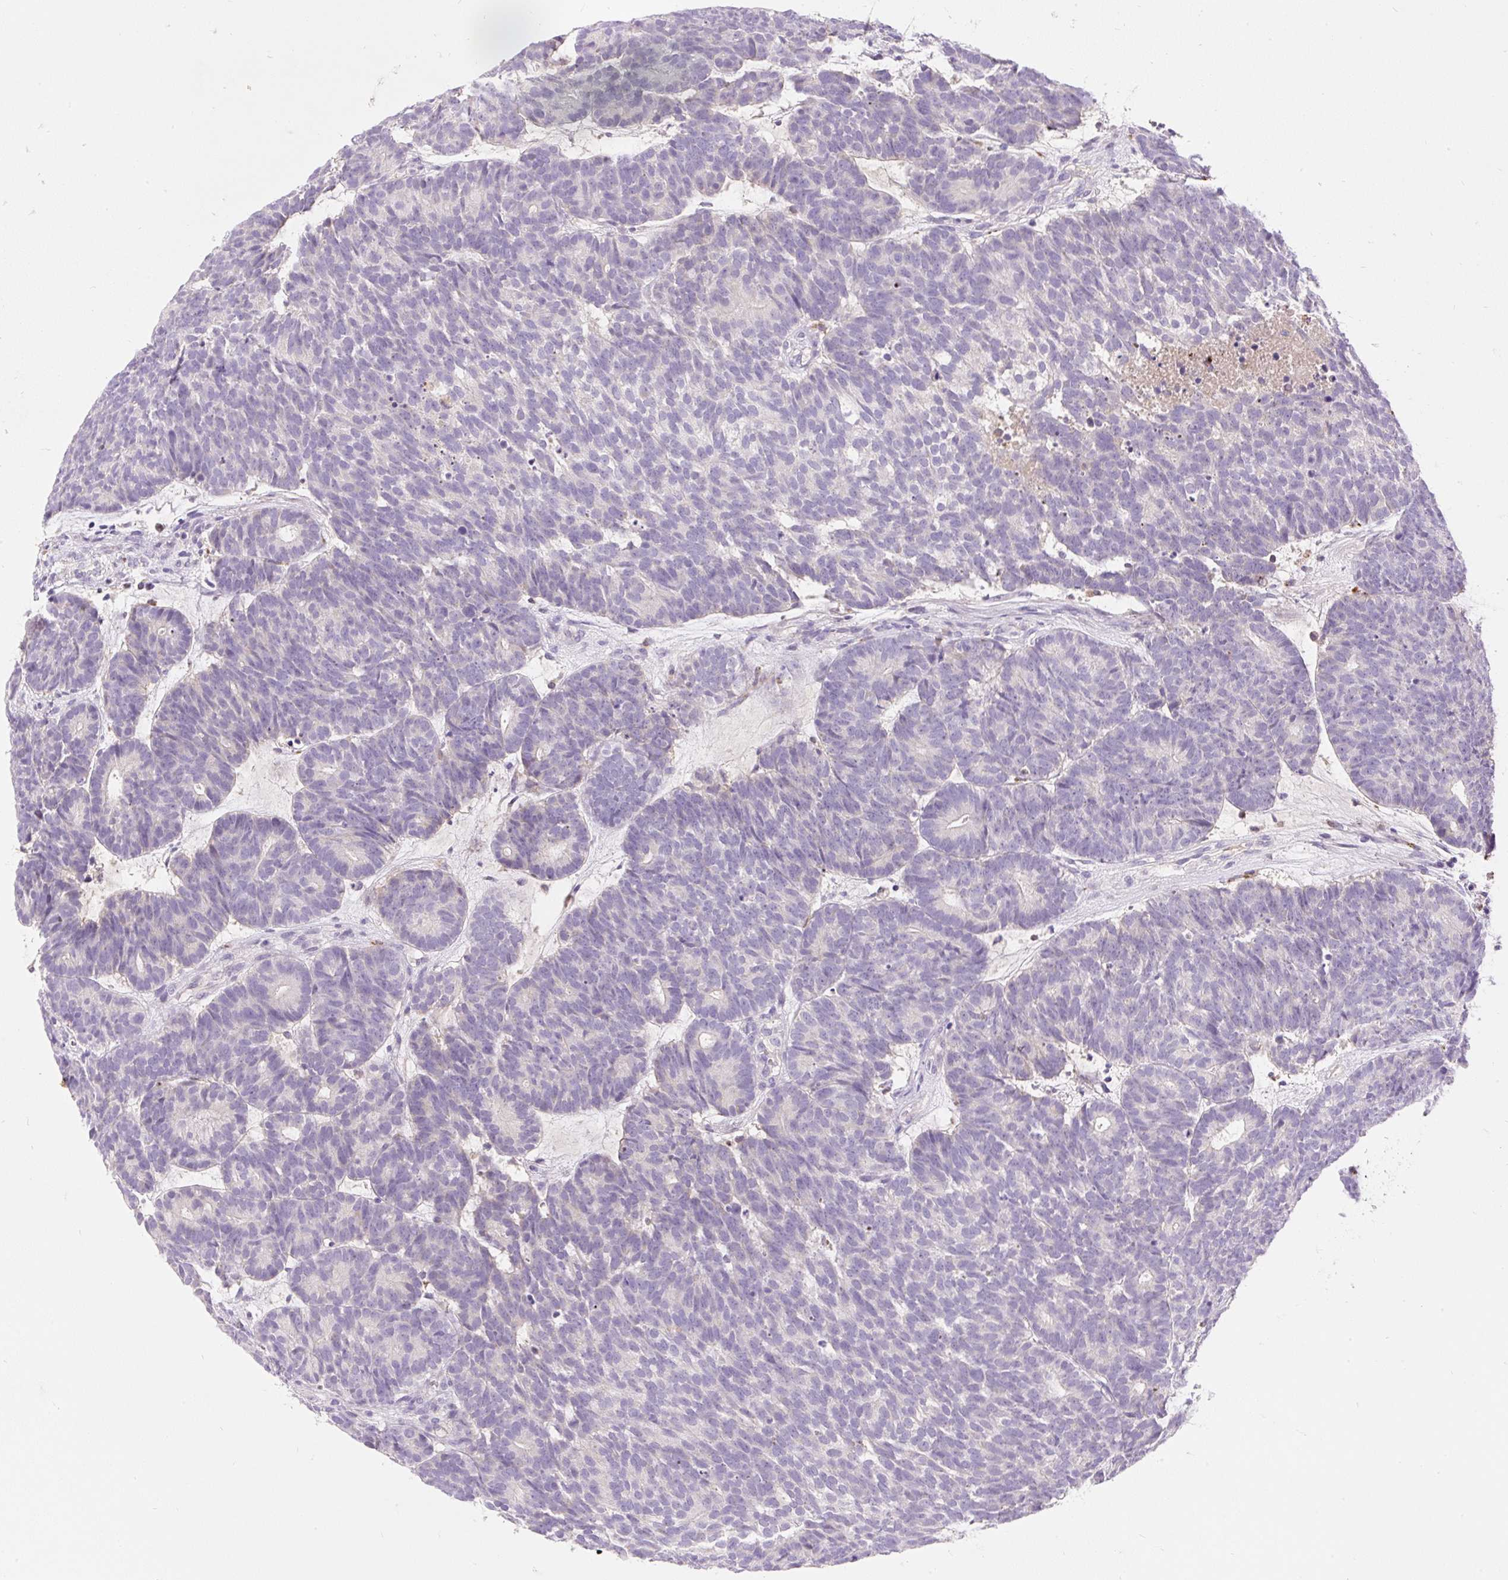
{"staining": {"intensity": "negative", "quantity": "none", "location": "none"}, "tissue": "head and neck cancer", "cell_type": "Tumor cells", "image_type": "cancer", "snomed": [{"axis": "morphology", "description": "Adenocarcinoma, NOS"}, {"axis": "topography", "description": "Head-Neck"}], "caption": "A high-resolution photomicrograph shows immunohistochemistry staining of head and neck cancer (adenocarcinoma), which displays no significant expression in tumor cells.", "gene": "TMEM150C", "patient": {"sex": "female", "age": 81}}